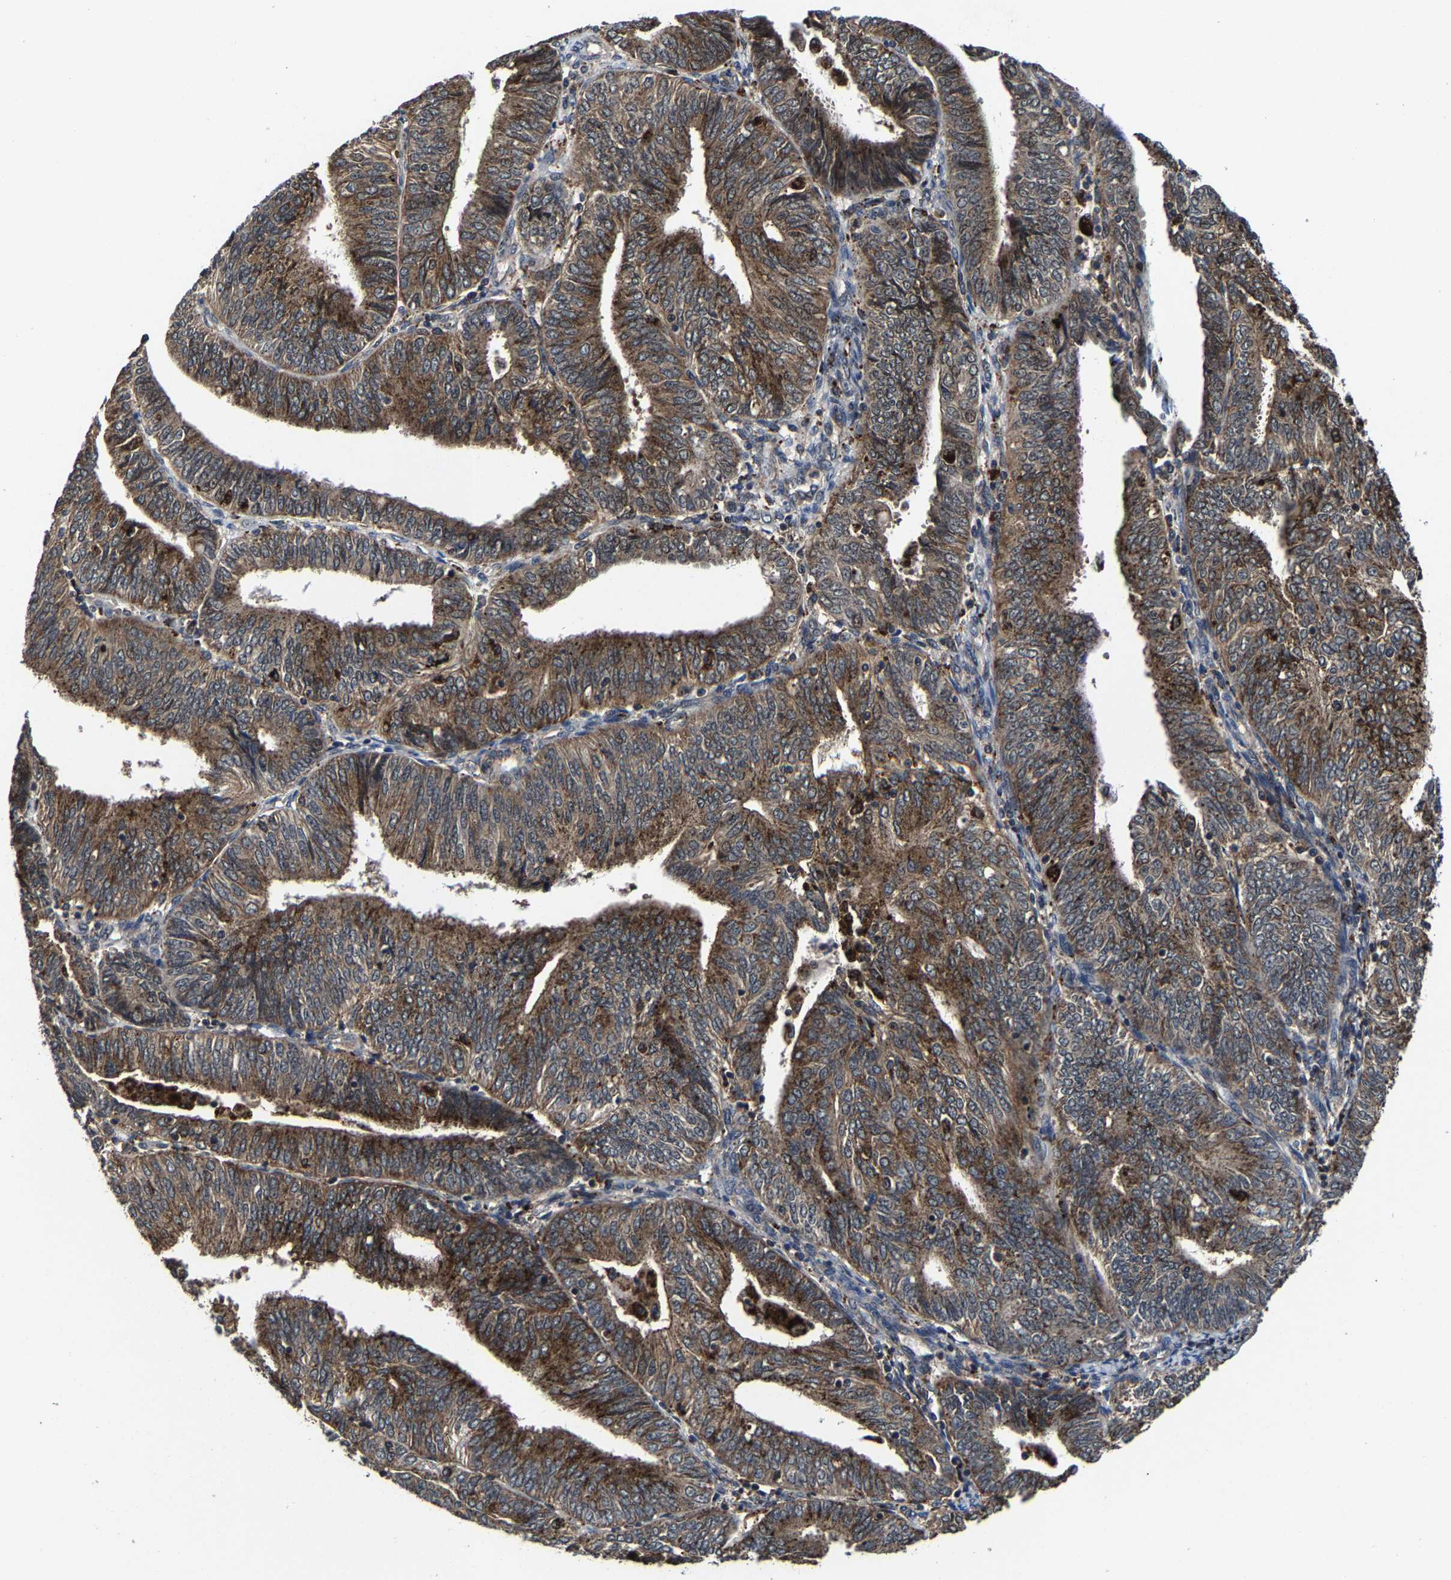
{"staining": {"intensity": "moderate", "quantity": ">75%", "location": "cytoplasmic/membranous"}, "tissue": "endometrial cancer", "cell_type": "Tumor cells", "image_type": "cancer", "snomed": [{"axis": "morphology", "description": "Adenocarcinoma, NOS"}, {"axis": "topography", "description": "Endometrium"}], "caption": "Endometrial cancer tissue displays moderate cytoplasmic/membranous expression in approximately >75% of tumor cells (IHC, brightfield microscopy, high magnification).", "gene": "ZCCHC7", "patient": {"sex": "female", "age": 58}}